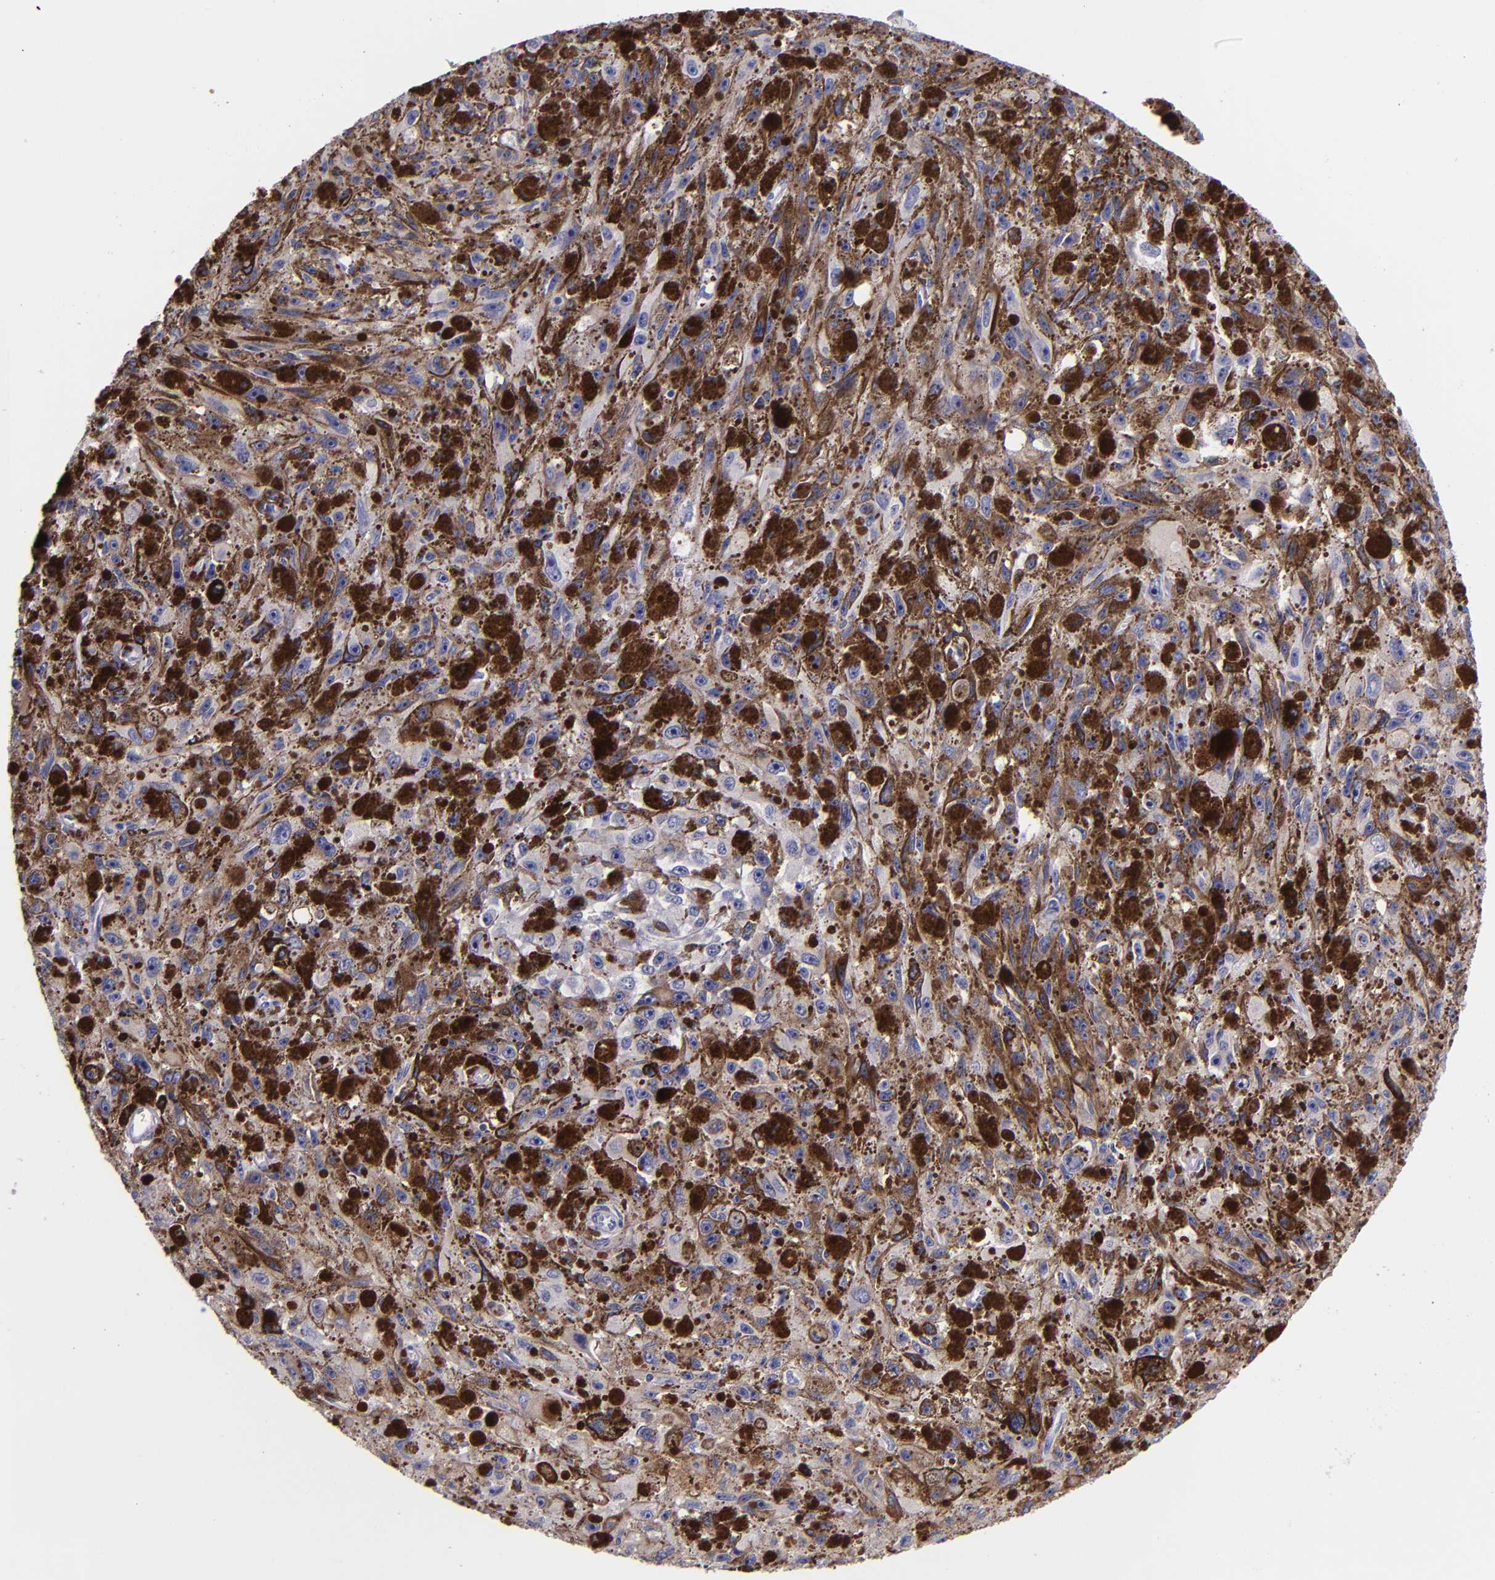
{"staining": {"intensity": "negative", "quantity": "none", "location": "none"}, "tissue": "melanoma", "cell_type": "Tumor cells", "image_type": "cancer", "snomed": [{"axis": "morphology", "description": "Malignant melanoma, NOS"}, {"axis": "topography", "description": "Skin"}], "caption": "Tumor cells are negative for brown protein staining in melanoma. (Stains: DAB (3,3'-diaminobenzidine) IHC with hematoxylin counter stain, Microscopy: brightfield microscopy at high magnification).", "gene": "RBP4", "patient": {"sex": "female", "age": 104}}